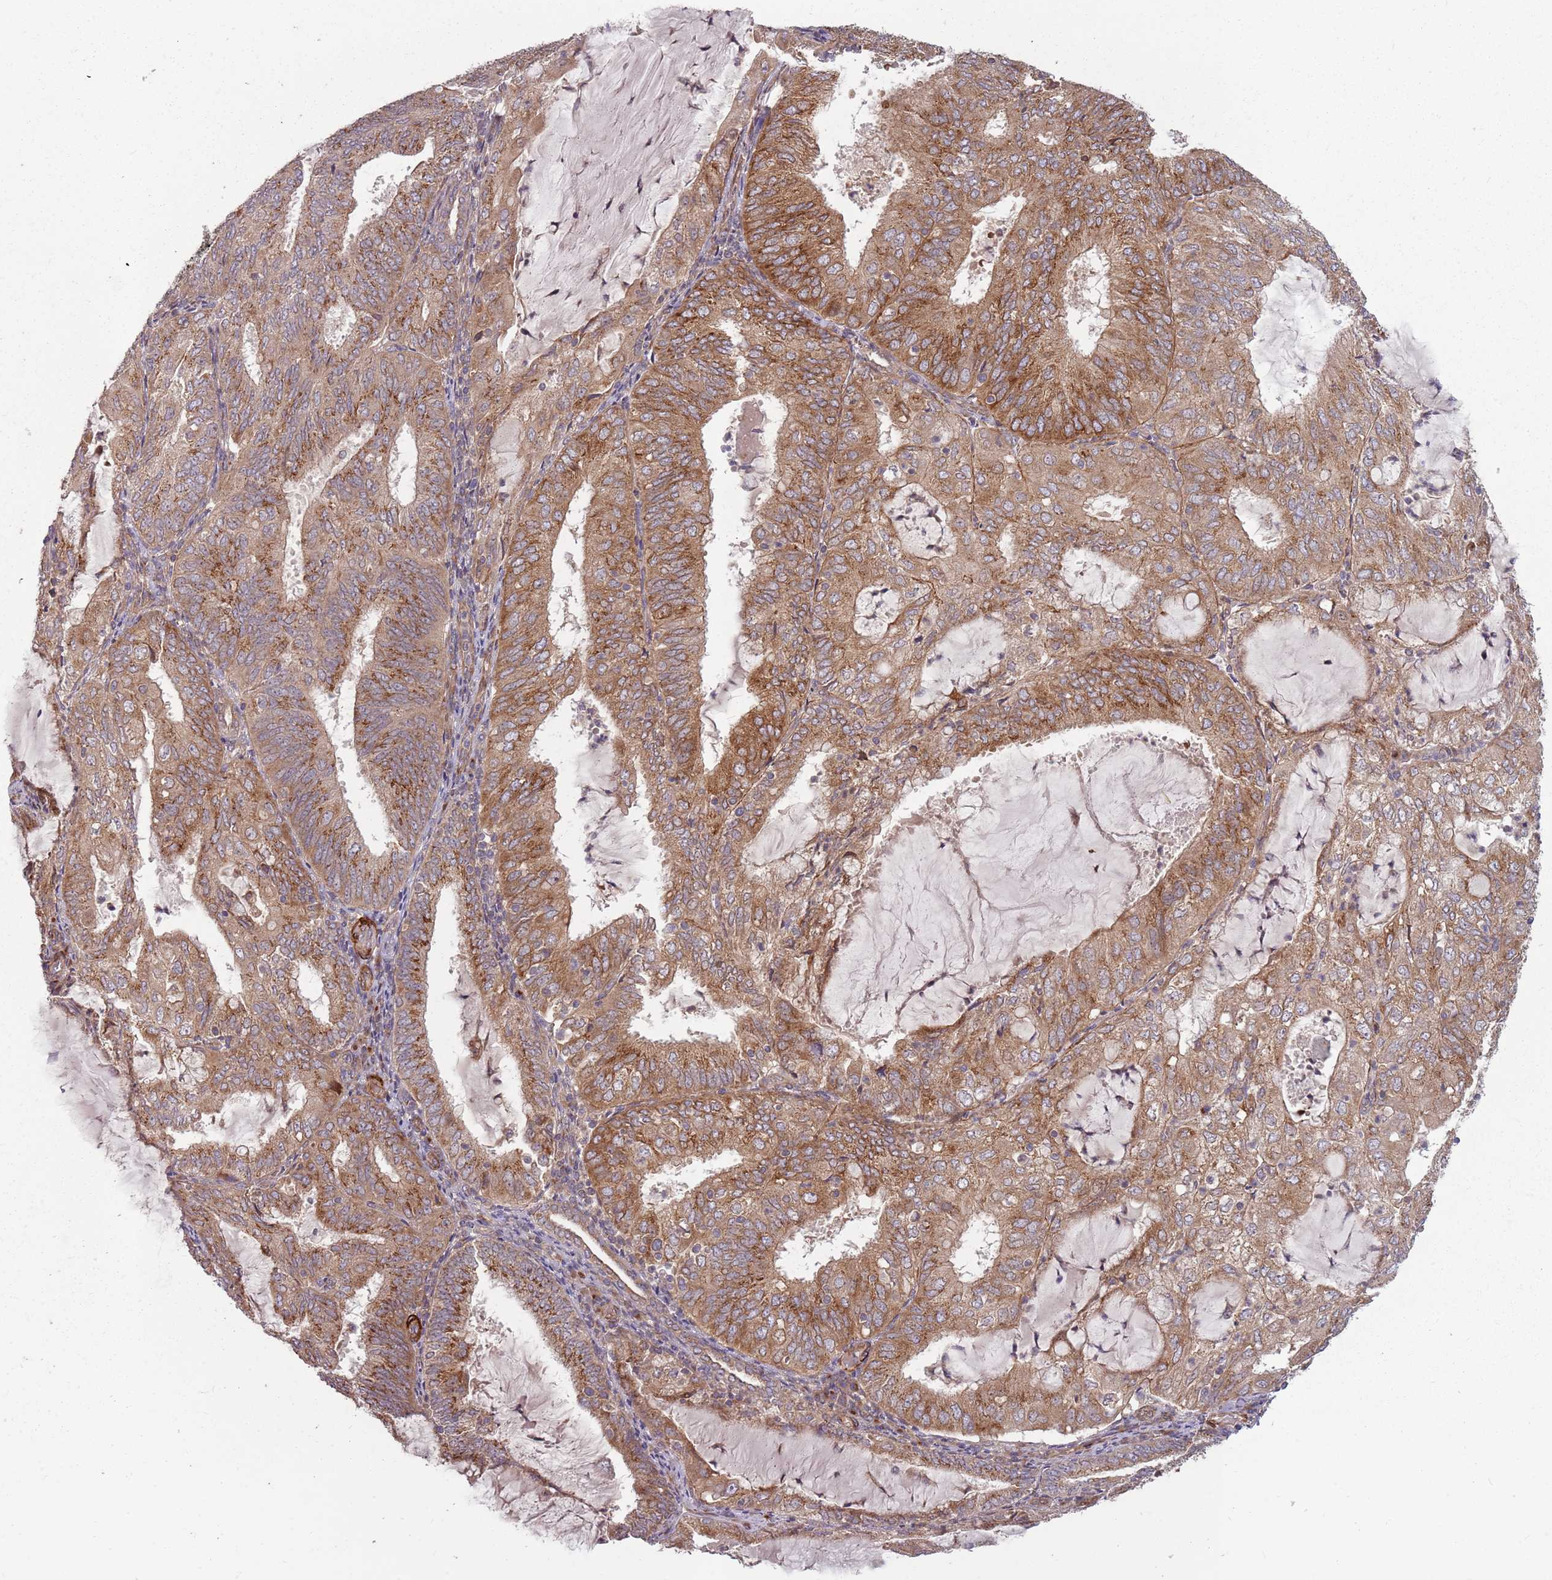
{"staining": {"intensity": "moderate", "quantity": ">75%", "location": "cytoplasmic/membranous"}, "tissue": "endometrial cancer", "cell_type": "Tumor cells", "image_type": "cancer", "snomed": [{"axis": "morphology", "description": "Adenocarcinoma, NOS"}, {"axis": "topography", "description": "Endometrium"}], "caption": "An IHC image of neoplastic tissue is shown. Protein staining in brown labels moderate cytoplasmic/membranous positivity in endometrial cancer within tumor cells.", "gene": "PLD6", "patient": {"sex": "female", "age": 81}}